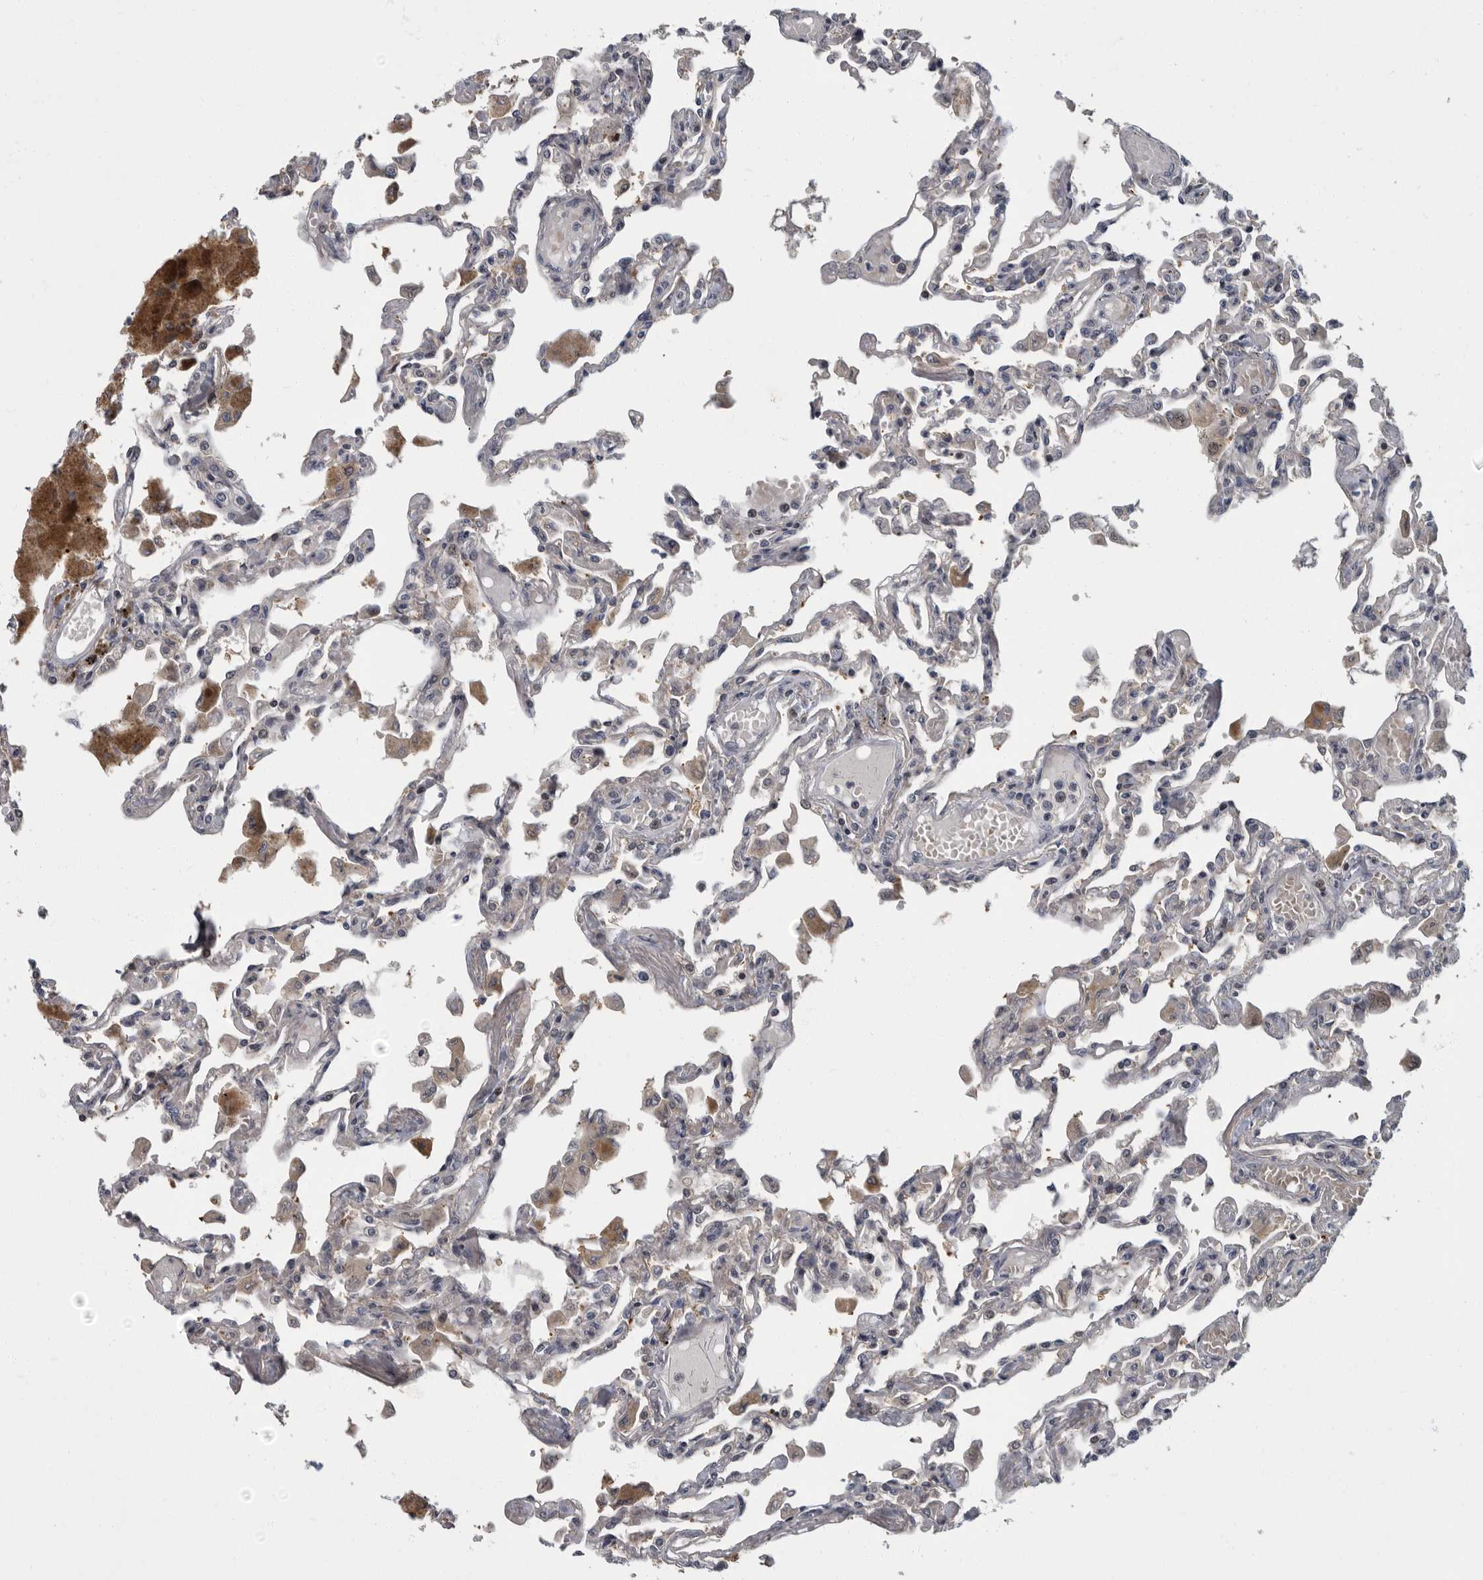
{"staining": {"intensity": "negative", "quantity": "none", "location": "none"}, "tissue": "lung", "cell_type": "Alveolar cells", "image_type": "normal", "snomed": [{"axis": "morphology", "description": "Normal tissue, NOS"}, {"axis": "topography", "description": "Bronchus"}, {"axis": "topography", "description": "Lung"}], "caption": "High power microscopy histopathology image of an immunohistochemistry image of normal lung, revealing no significant expression in alveolar cells.", "gene": "PDE7A", "patient": {"sex": "female", "age": 49}}